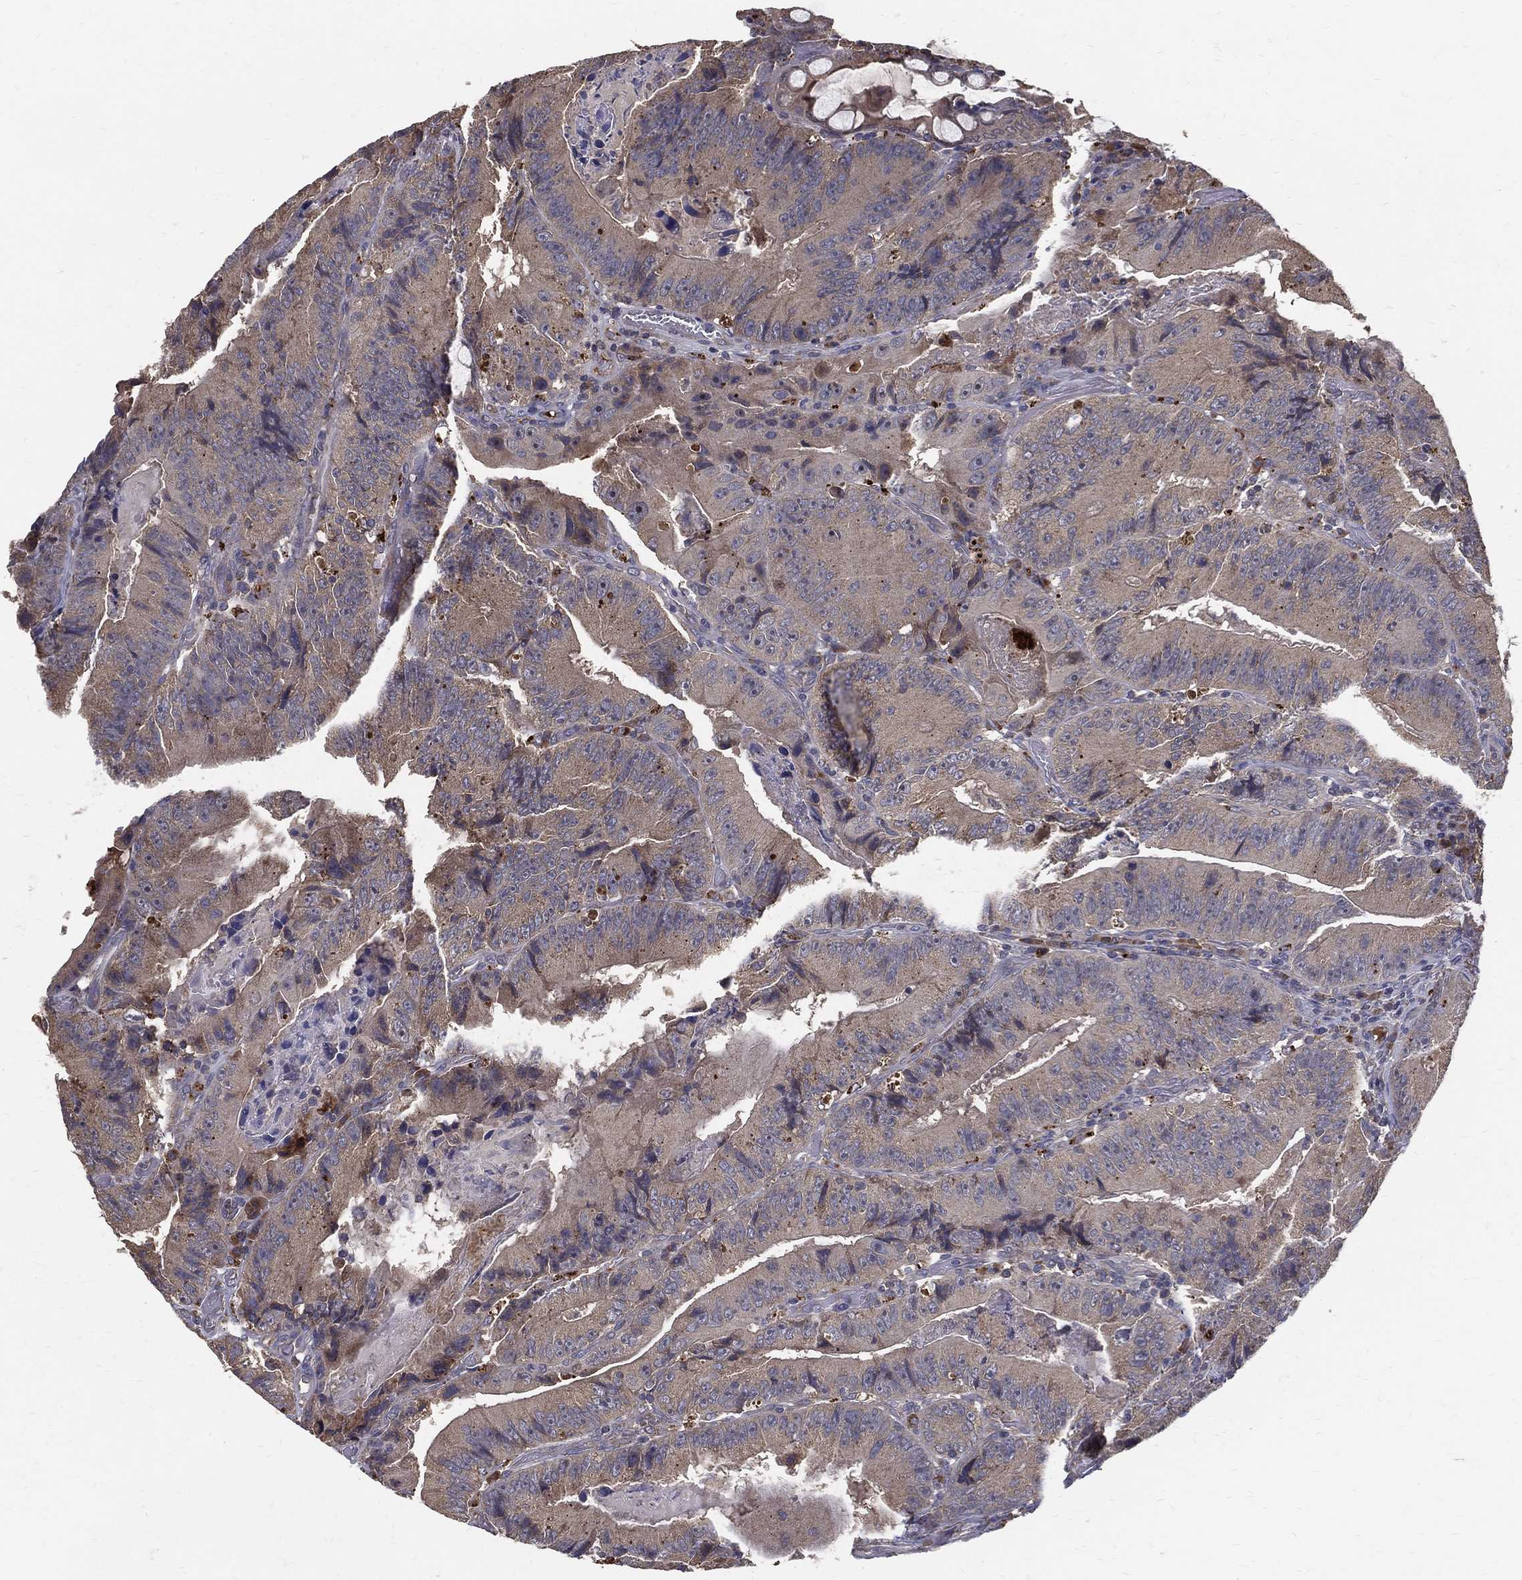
{"staining": {"intensity": "weak", "quantity": "25%-75%", "location": "cytoplasmic/membranous"}, "tissue": "colorectal cancer", "cell_type": "Tumor cells", "image_type": "cancer", "snomed": [{"axis": "morphology", "description": "Adenocarcinoma, NOS"}, {"axis": "topography", "description": "Colon"}], "caption": "This is an image of immunohistochemistry staining of colorectal cancer (adenocarcinoma), which shows weak positivity in the cytoplasmic/membranous of tumor cells.", "gene": "MT-ND1", "patient": {"sex": "female", "age": 86}}